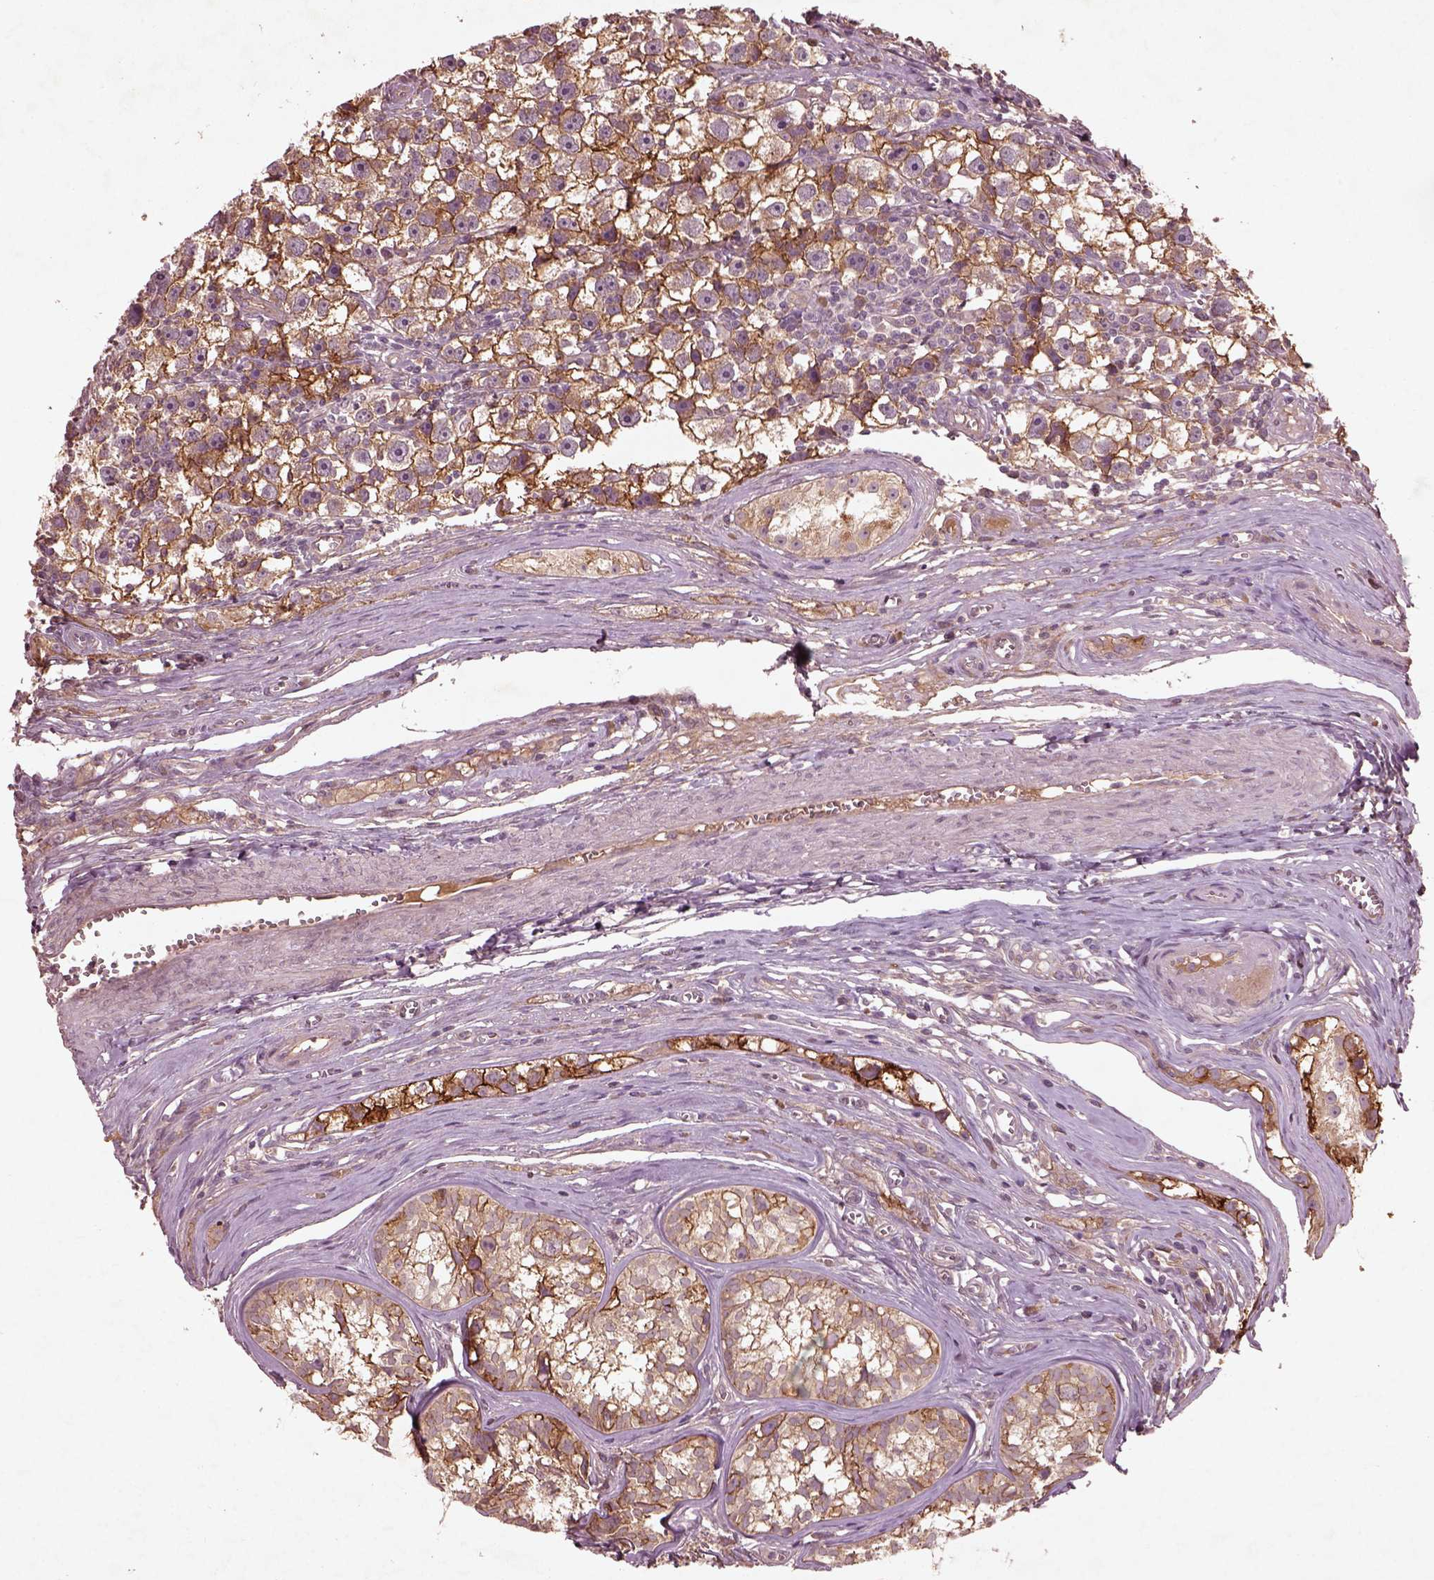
{"staining": {"intensity": "strong", "quantity": ">75%", "location": "cytoplasmic/membranous"}, "tissue": "testis cancer", "cell_type": "Tumor cells", "image_type": "cancer", "snomed": [{"axis": "morphology", "description": "Seminoma, NOS"}, {"axis": "topography", "description": "Testis"}], "caption": "DAB (3,3'-diaminobenzidine) immunohistochemical staining of human testis seminoma demonstrates strong cytoplasmic/membranous protein staining in approximately >75% of tumor cells.", "gene": "FAM234A", "patient": {"sex": "male", "age": 30}}